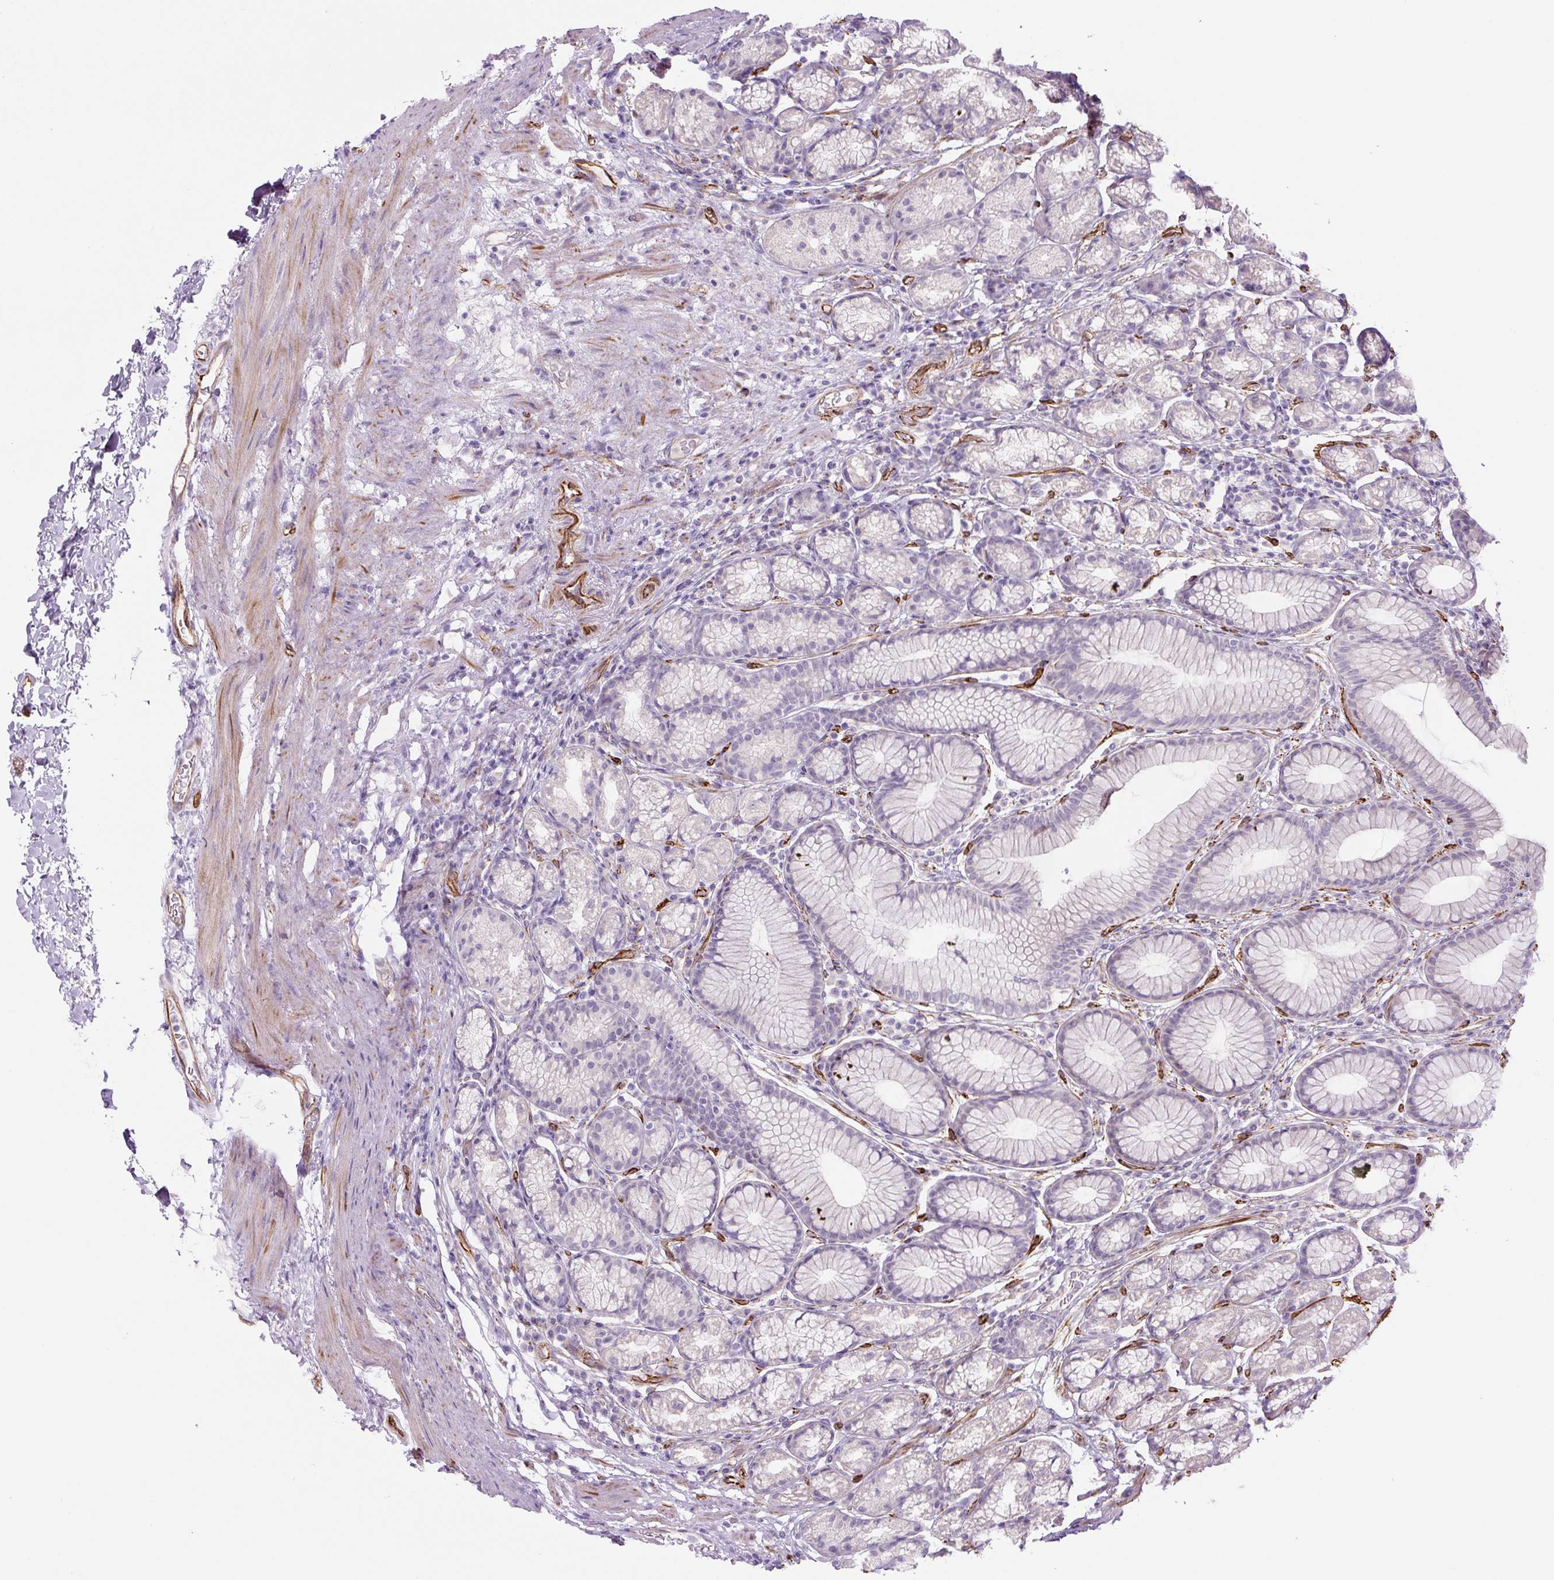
{"staining": {"intensity": "negative", "quantity": "none", "location": "none"}, "tissue": "stomach", "cell_type": "Glandular cells", "image_type": "normal", "snomed": [{"axis": "morphology", "description": "Normal tissue, NOS"}, {"axis": "topography", "description": "Stomach, lower"}], "caption": "IHC image of benign human stomach stained for a protein (brown), which shows no staining in glandular cells. Nuclei are stained in blue.", "gene": "NES", "patient": {"sex": "male", "age": 67}}